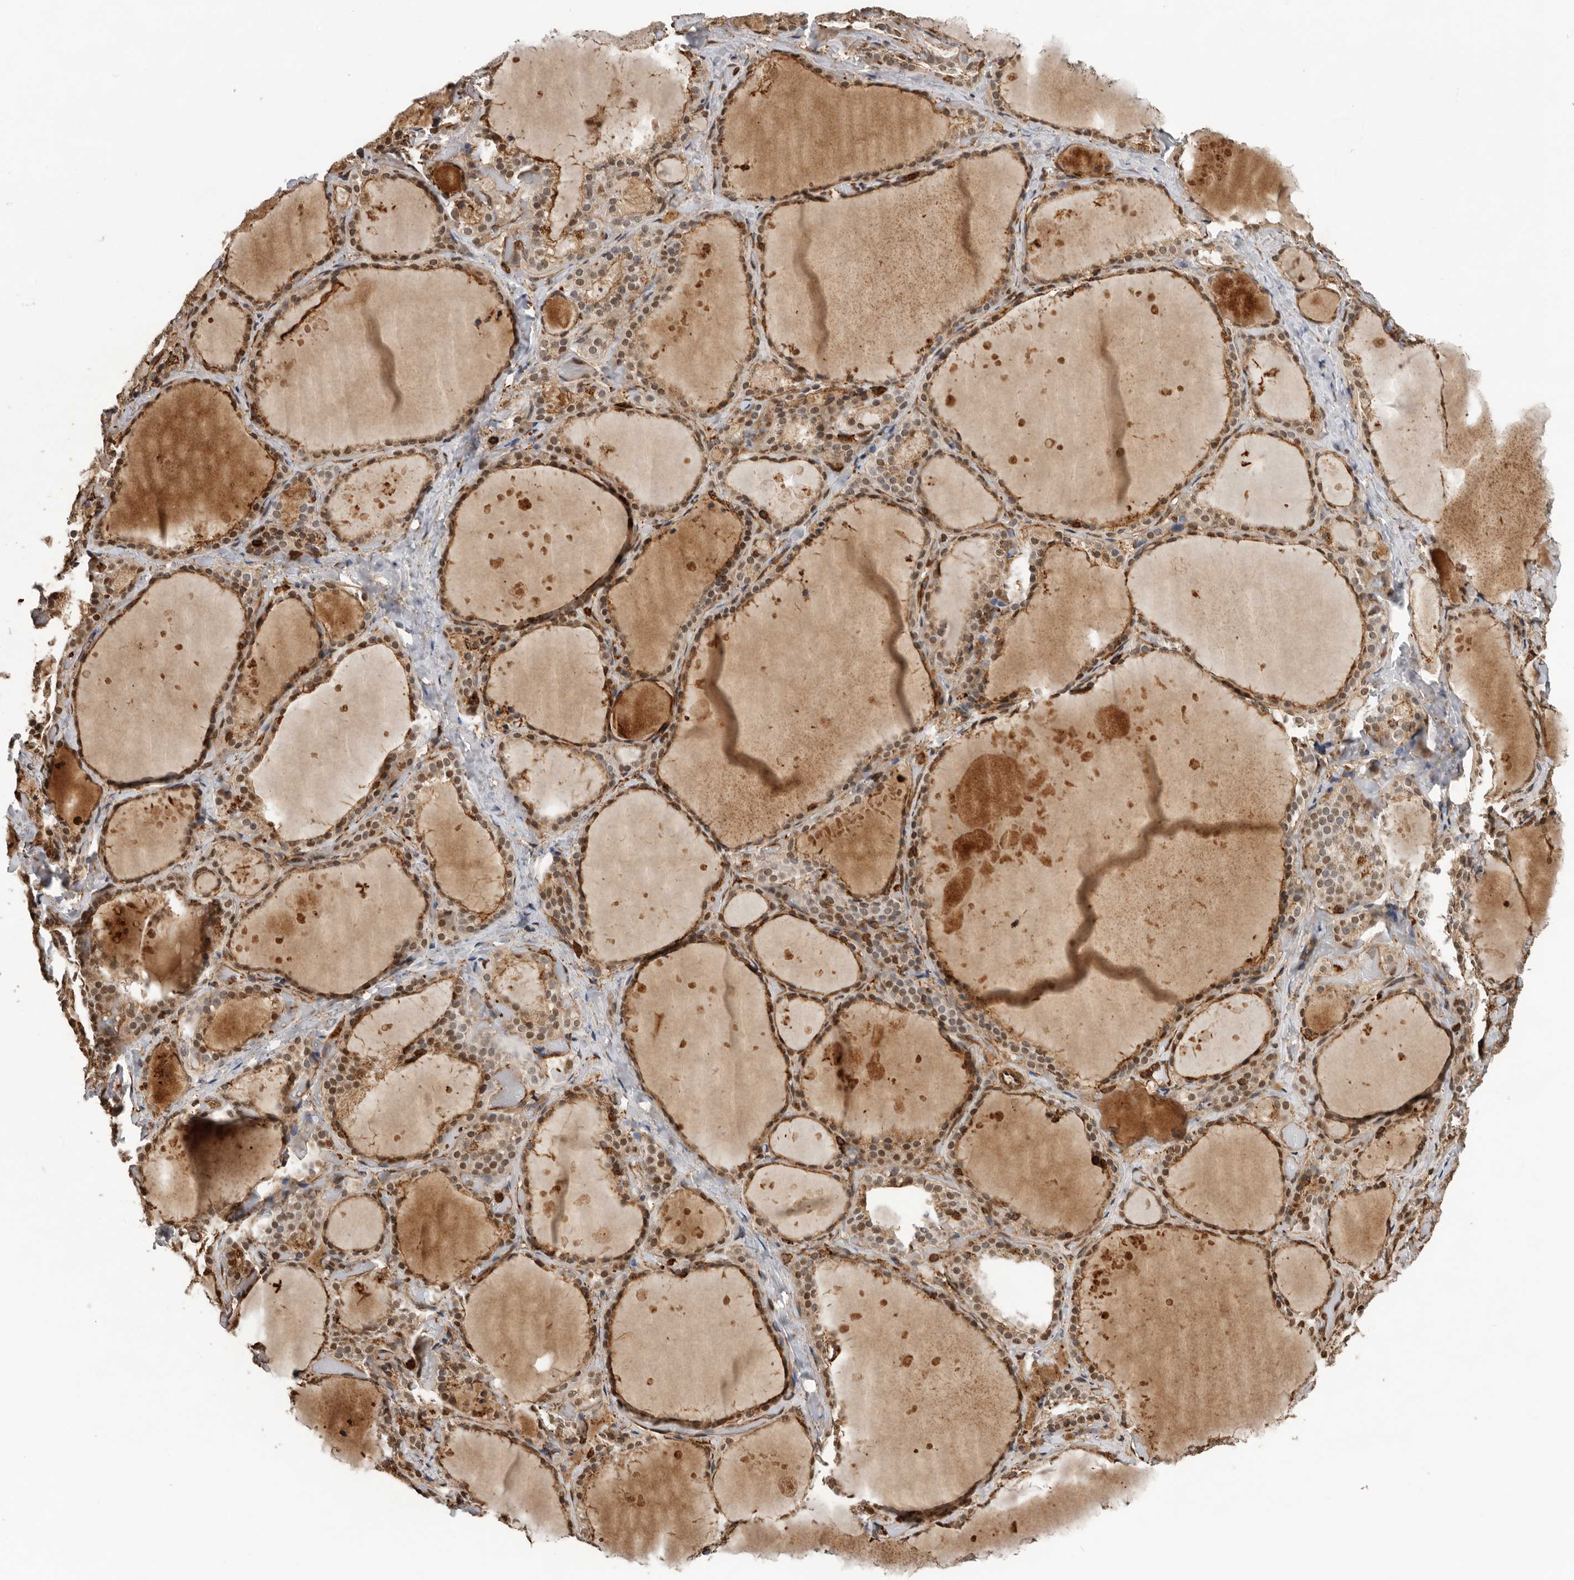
{"staining": {"intensity": "moderate", "quantity": ">75%", "location": "cytoplasmic/membranous,nuclear"}, "tissue": "thyroid gland", "cell_type": "Glandular cells", "image_type": "normal", "snomed": [{"axis": "morphology", "description": "Normal tissue, NOS"}, {"axis": "topography", "description": "Thyroid gland"}], "caption": "Moderate cytoplasmic/membranous,nuclear positivity for a protein is identified in approximately >75% of glandular cells of unremarkable thyroid gland using immunohistochemistry (IHC).", "gene": "RNF157", "patient": {"sex": "female", "age": 44}}